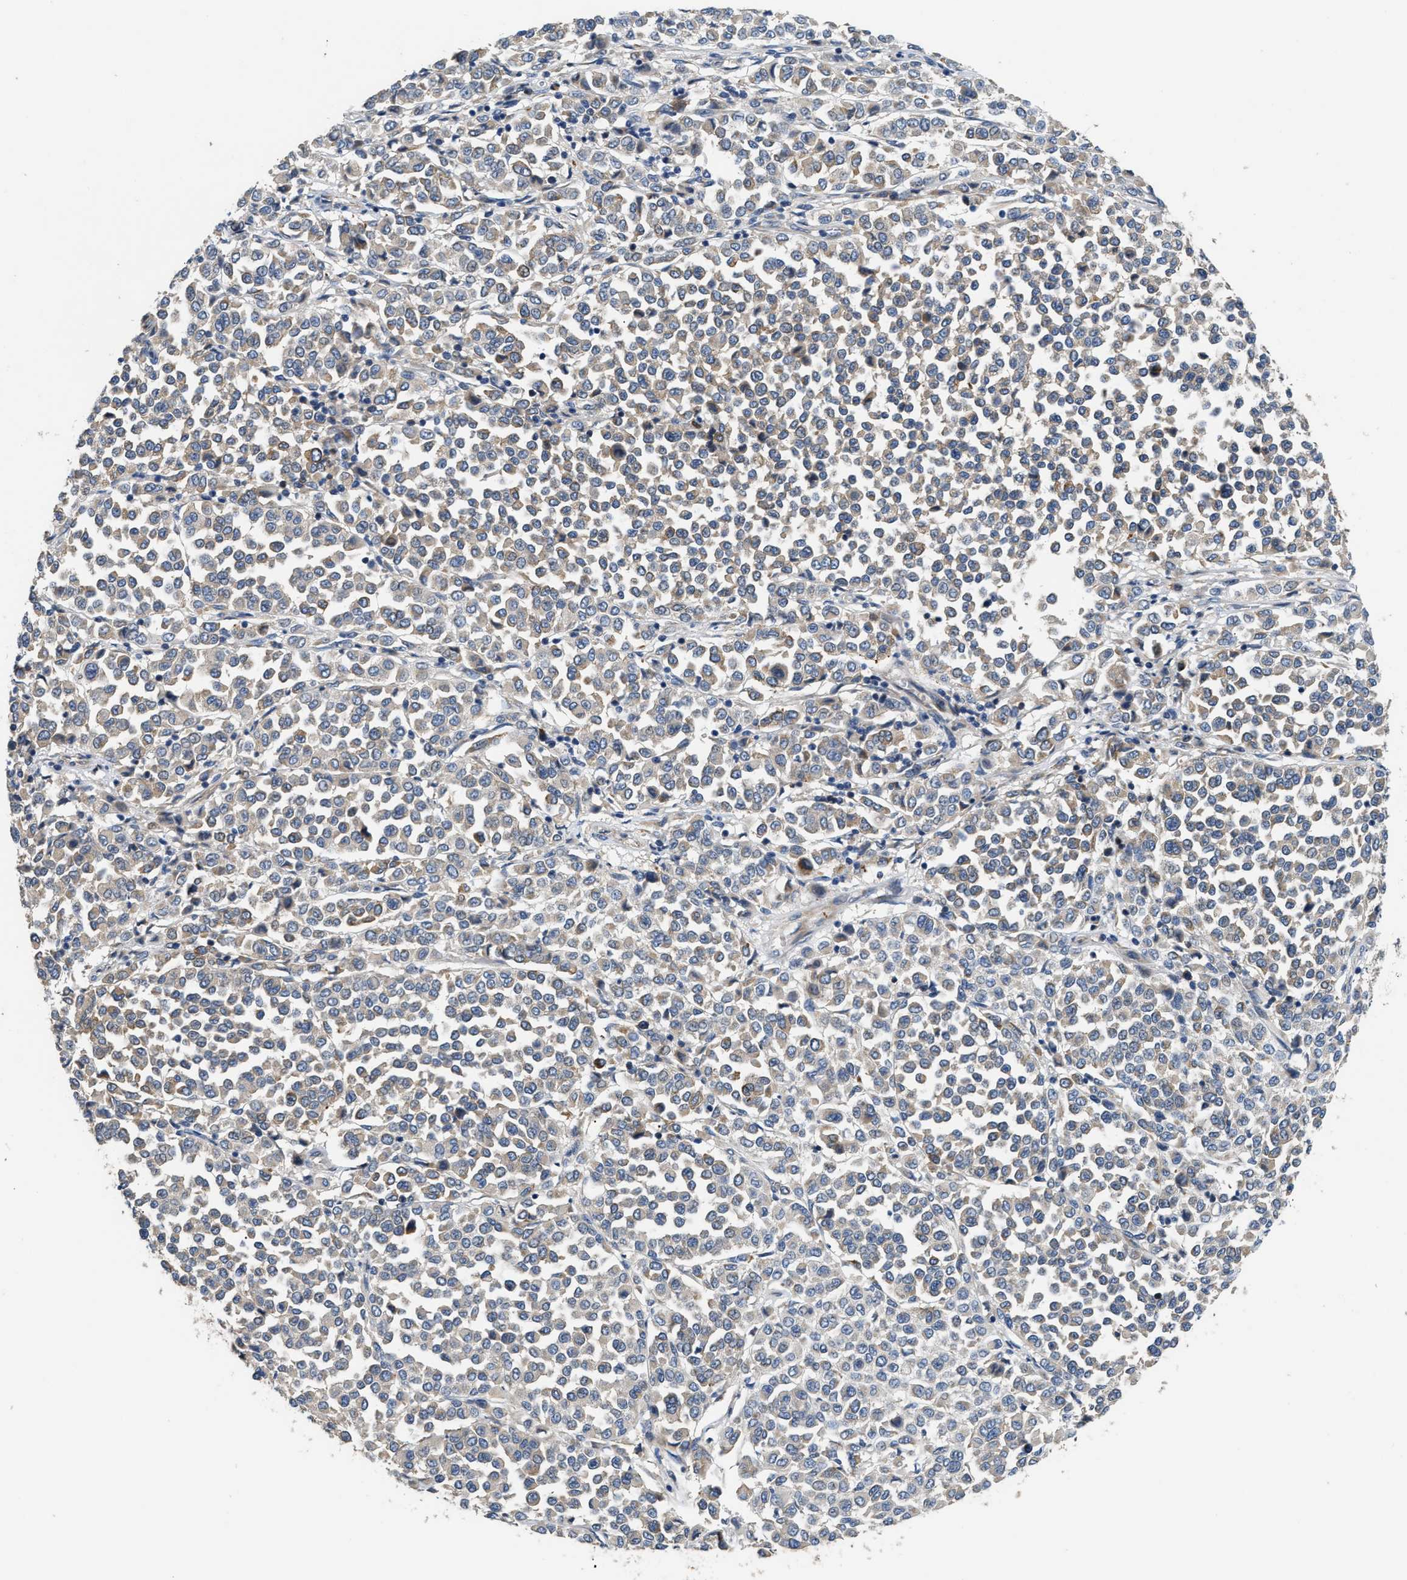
{"staining": {"intensity": "negative", "quantity": "none", "location": "none"}, "tissue": "melanoma", "cell_type": "Tumor cells", "image_type": "cancer", "snomed": [{"axis": "morphology", "description": "Malignant melanoma, Metastatic site"}, {"axis": "topography", "description": "Pancreas"}], "caption": "High magnification brightfield microscopy of melanoma stained with DAB (brown) and counterstained with hematoxylin (blue): tumor cells show no significant positivity.", "gene": "IL17RC", "patient": {"sex": "female", "age": 30}}